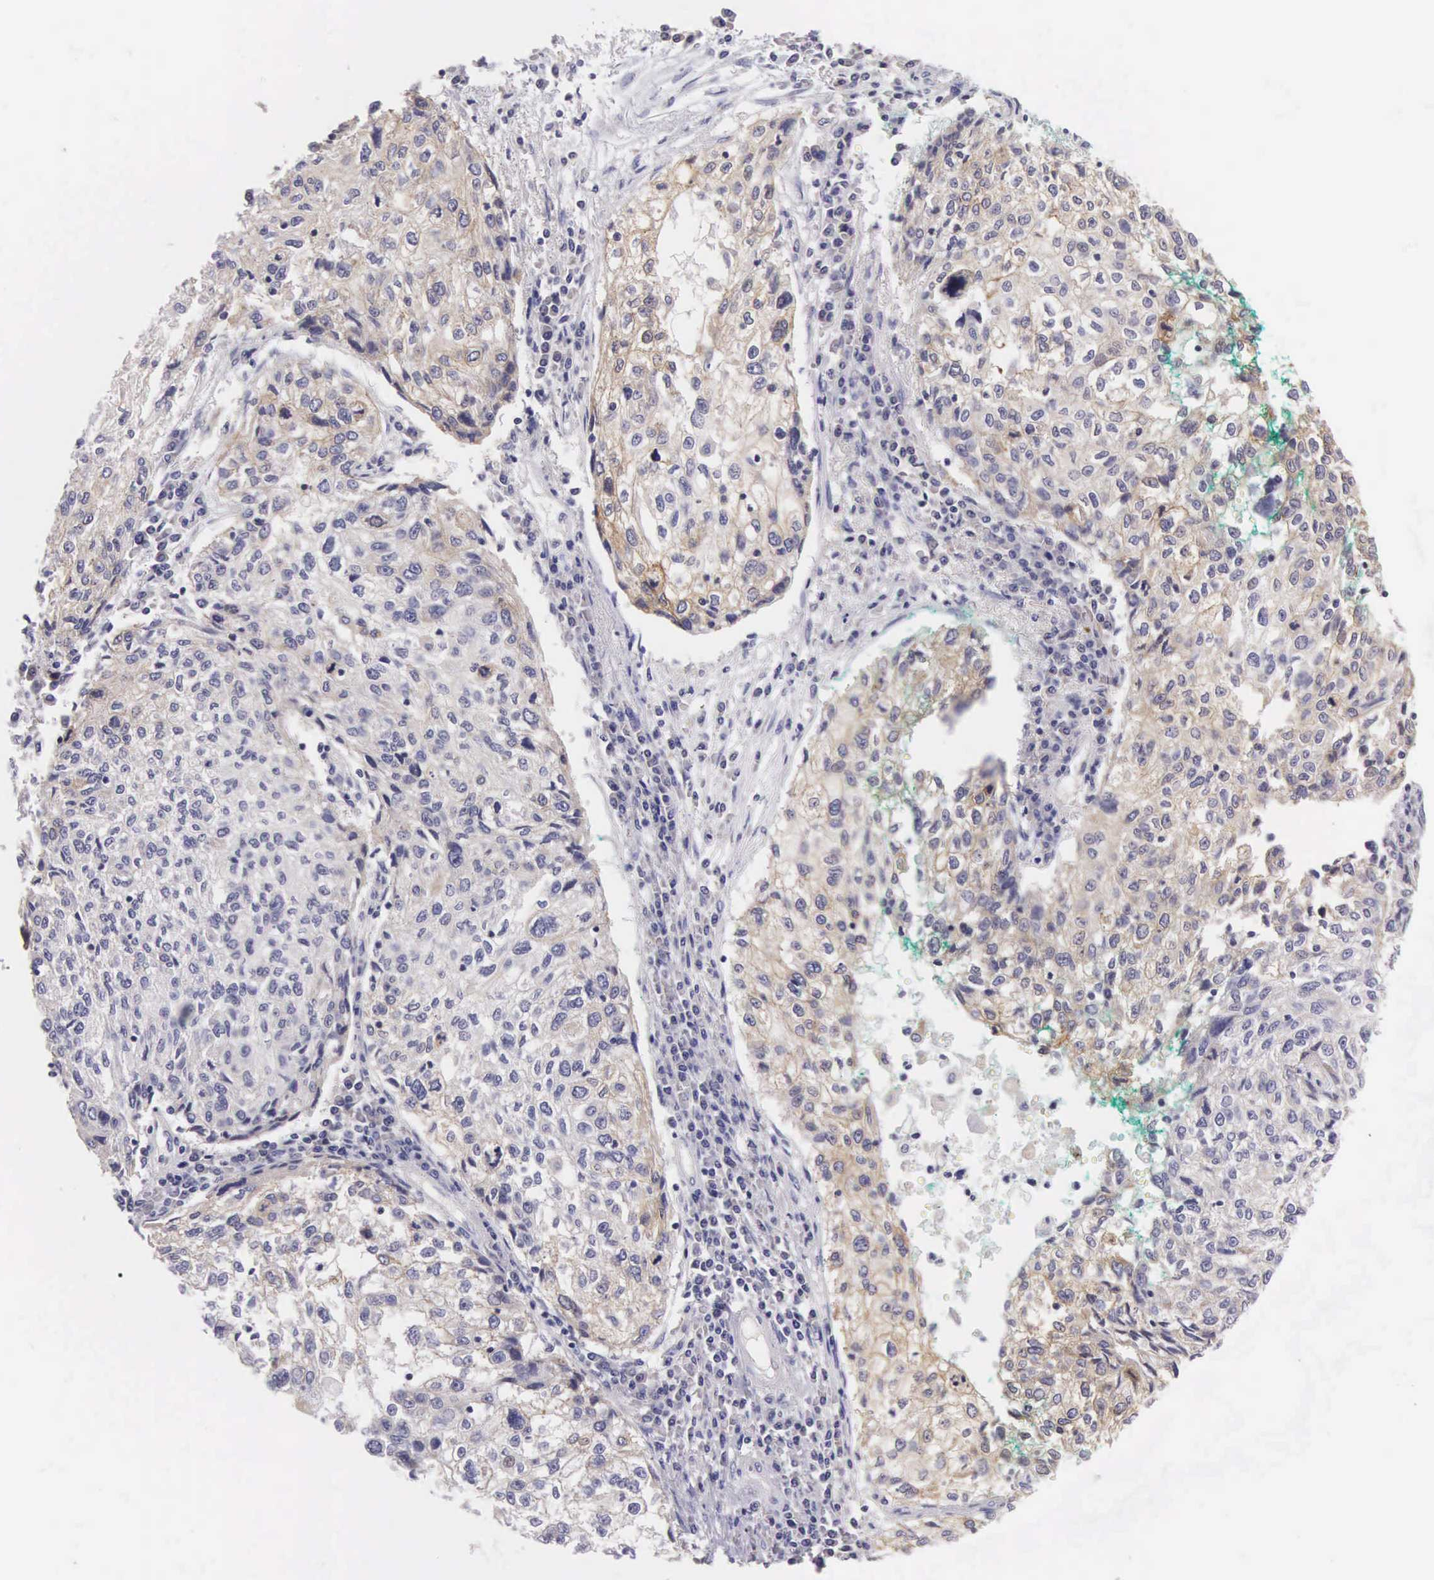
{"staining": {"intensity": "negative", "quantity": "none", "location": "none"}, "tissue": "cervical cancer", "cell_type": "Tumor cells", "image_type": "cancer", "snomed": [{"axis": "morphology", "description": "Squamous cell carcinoma, NOS"}, {"axis": "topography", "description": "Cervix"}], "caption": "A photomicrograph of squamous cell carcinoma (cervical) stained for a protein shows no brown staining in tumor cells. (Stains: DAB (3,3'-diaminobenzidine) immunohistochemistry (IHC) with hematoxylin counter stain, Microscopy: brightfield microscopy at high magnification).", "gene": "OSBPL3", "patient": {"sex": "female", "age": 57}}